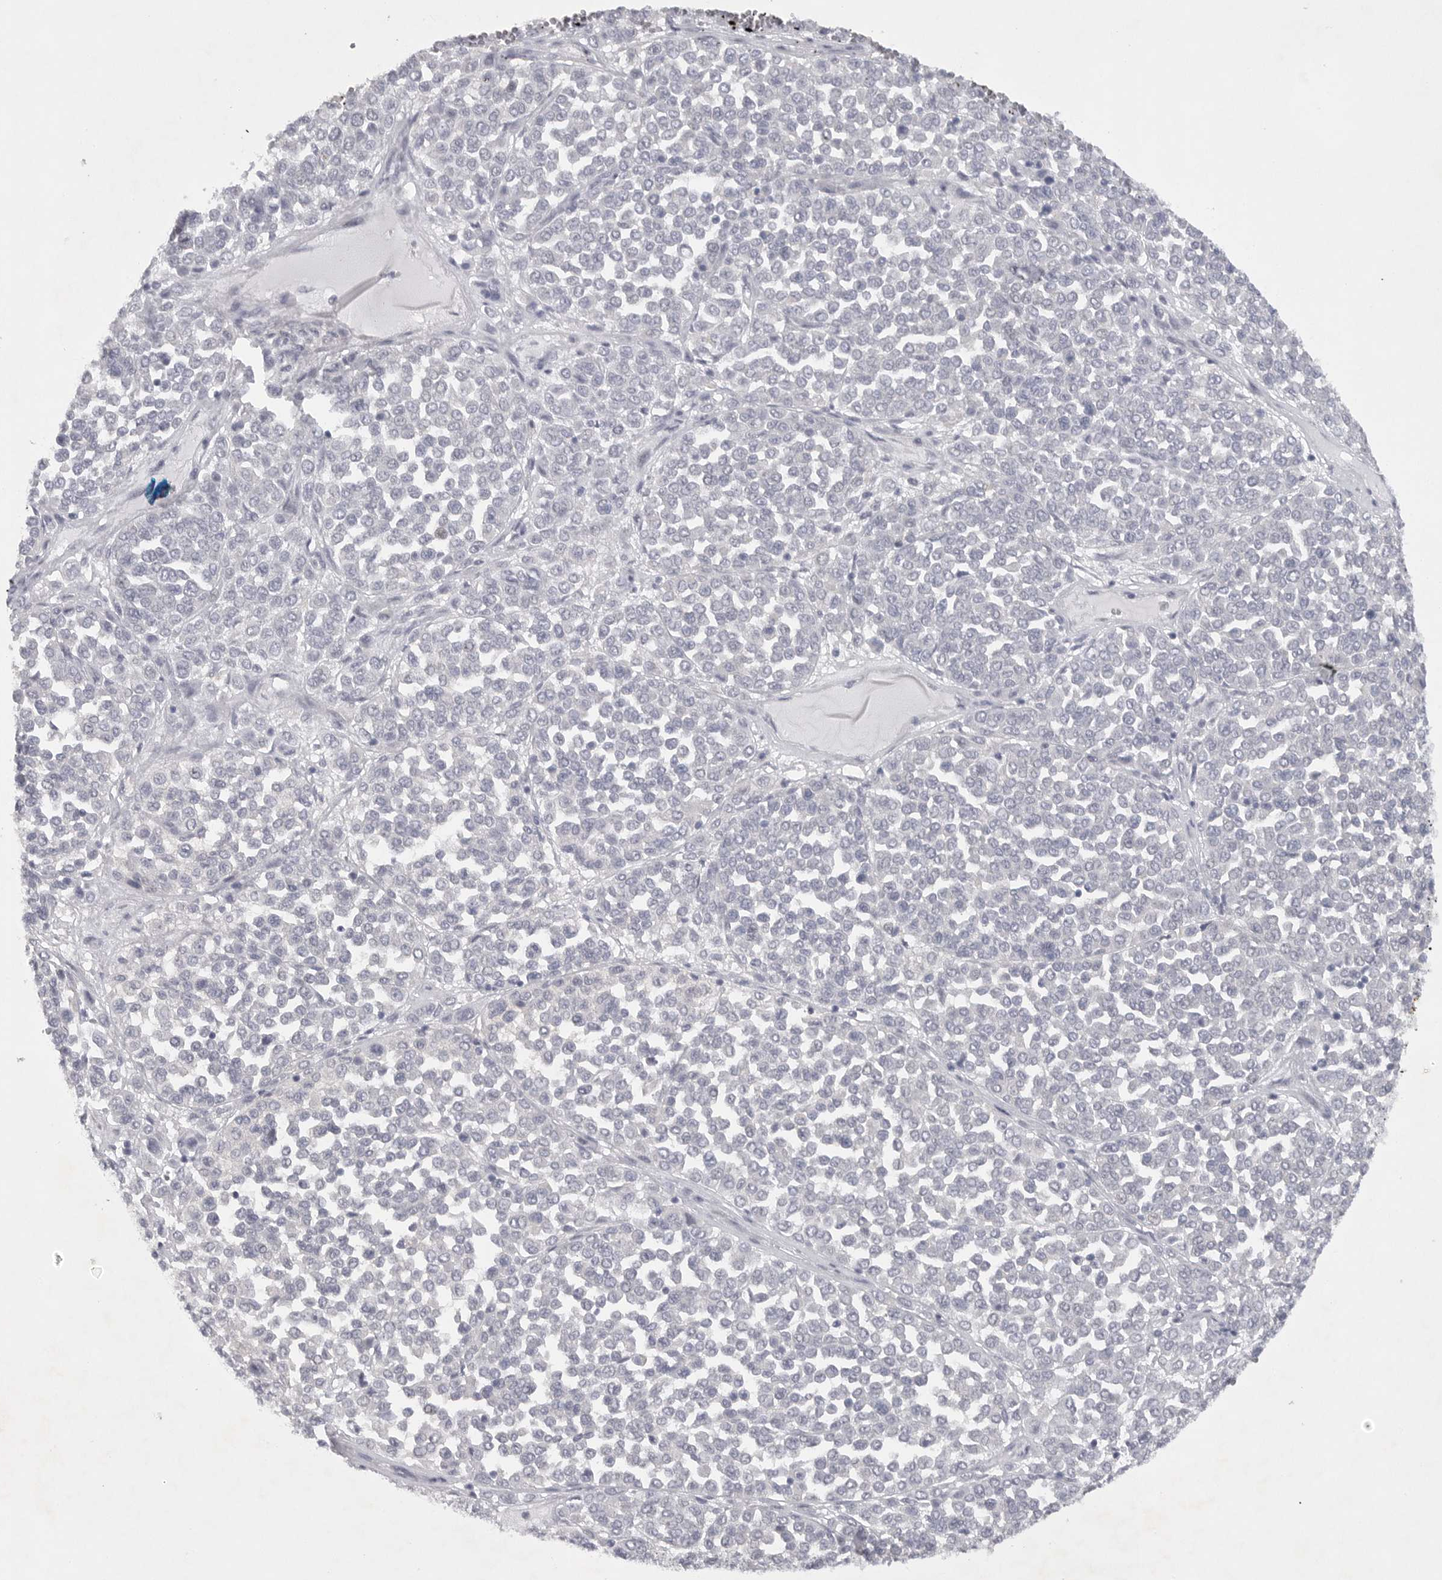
{"staining": {"intensity": "negative", "quantity": "none", "location": "none"}, "tissue": "melanoma", "cell_type": "Tumor cells", "image_type": "cancer", "snomed": [{"axis": "morphology", "description": "Malignant melanoma, Metastatic site"}, {"axis": "topography", "description": "Pancreas"}], "caption": "The immunohistochemistry (IHC) histopathology image has no significant staining in tumor cells of melanoma tissue.", "gene": "TNR", "patient": {"sex": "female", "age": 30}}